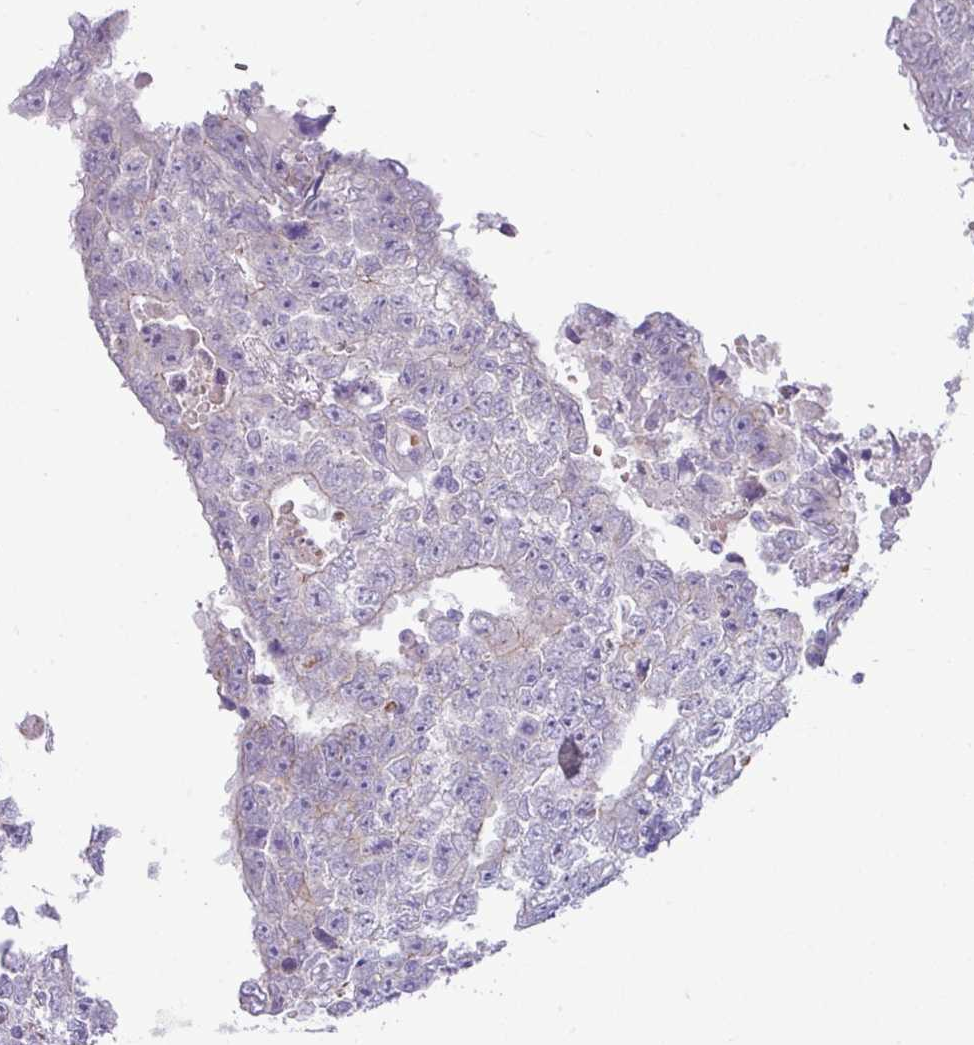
{"staining": {"intensity": "negative", "quantity": "none", "location": "none"}, "tissue": "testis cancer", "cell_type": "Tumor cells", "image_type": "cancer", "snomed": [{"axis": "morphology", "description": "Carcinoma, Embryonal, NOS"}, {"axis": "topography", "description": "Testis"}], "caption": "Testis cancer stained for a protein using immunohistochemistry exhibits no staining tumor cells.", "gene": "ACAP3", "patient": {"sex": "male", "age": 25}}